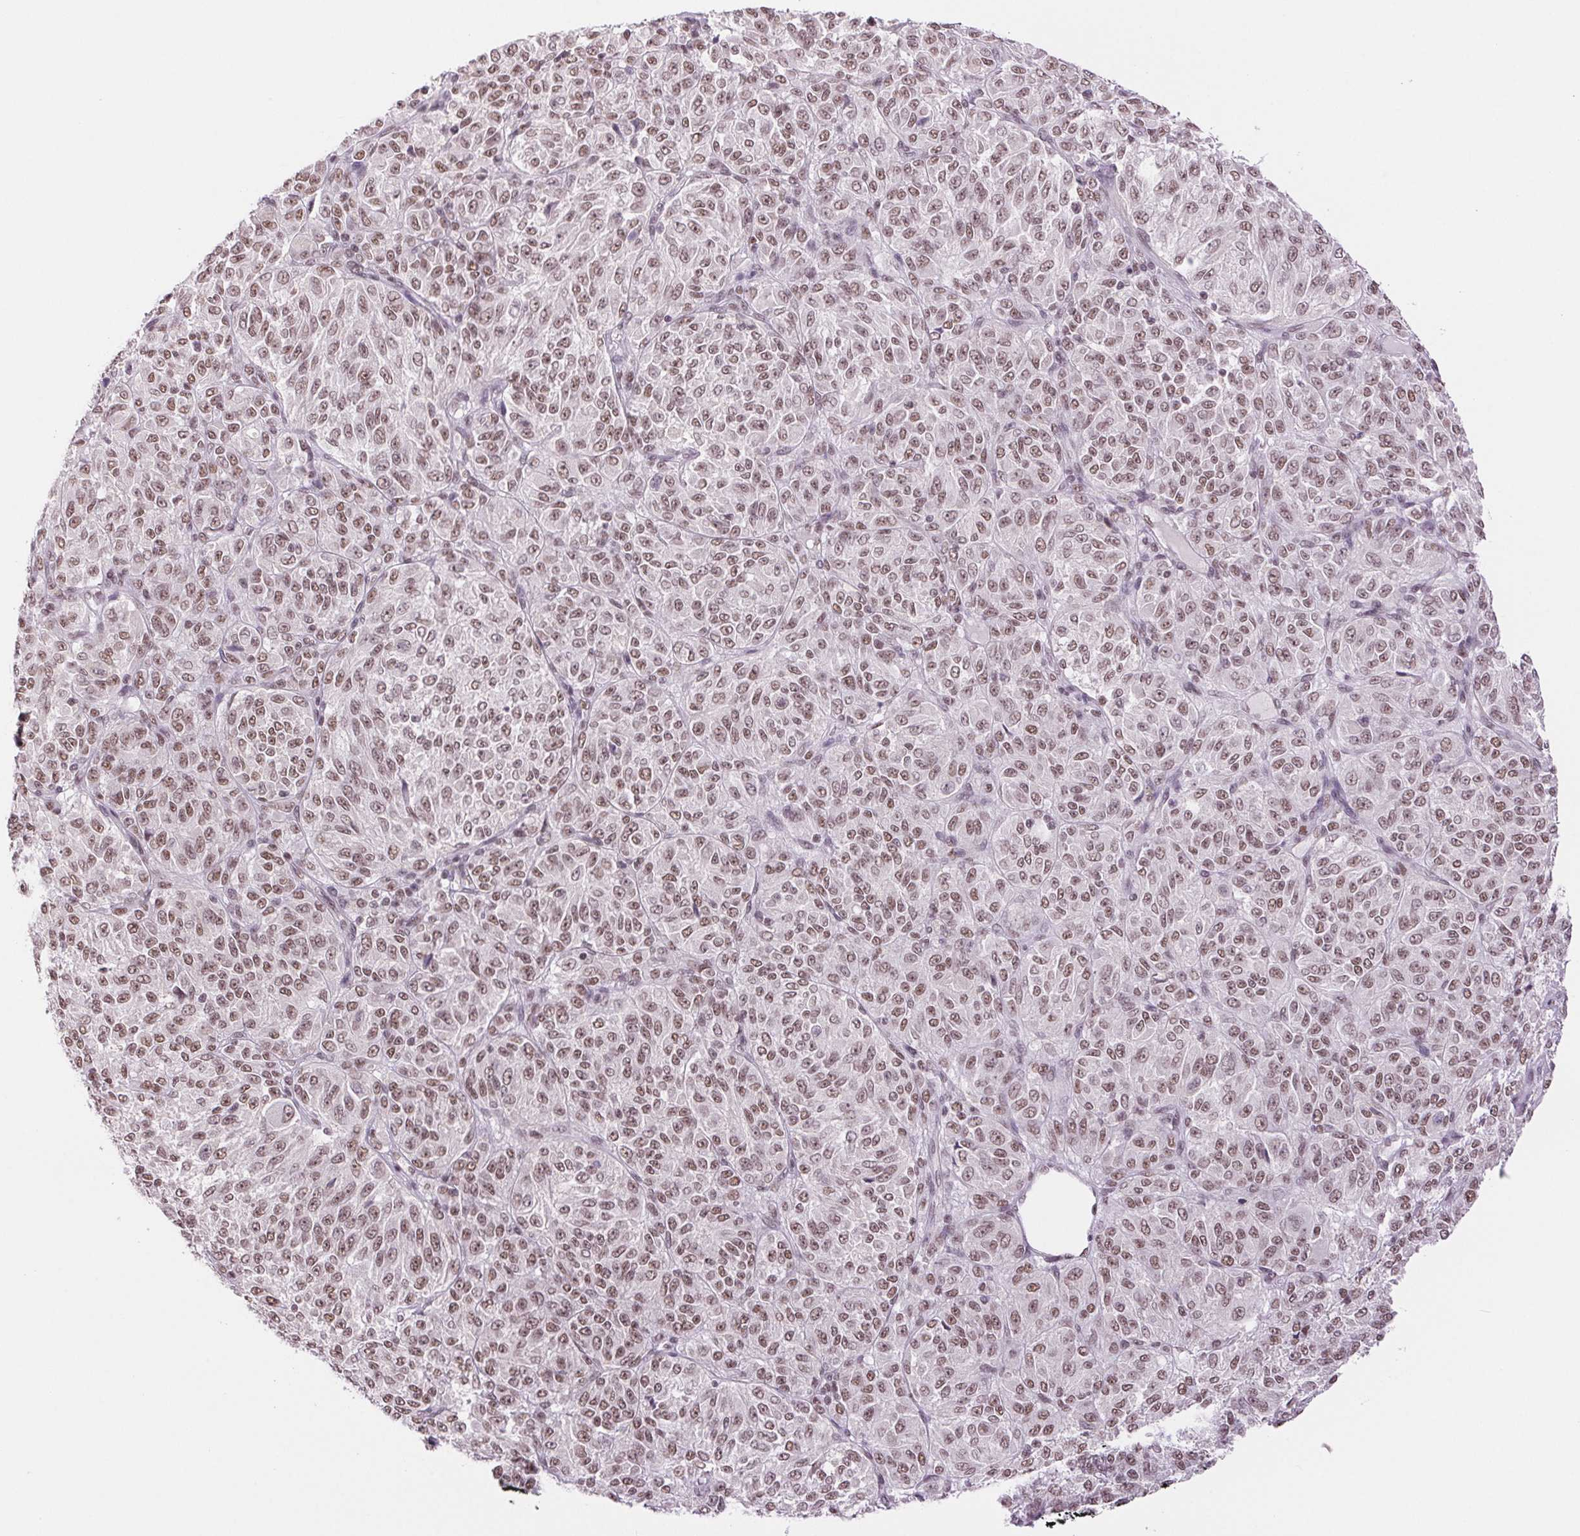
{"staining": {"intensity": "moderate", "quantity": ">75%", "location": "nuclear"}, "tissue": "melanoma", "cell_type": "Tumor cells", "image_type": "cancer", "snomed": [{"axis": "morphology", "description": "Malignant melanoma, Metastatic site"}, {"axis": "topography", "description": "Brain"}], "caption": "A micrograph showing moderate nuclear expression in approximately >75% of tumor cells in malignant melanoma (metastatic site), as visualized by brown immunohistochemical staining.", "gene": "RPRD1B", "patient": {"sex": "female", "age": 56}}